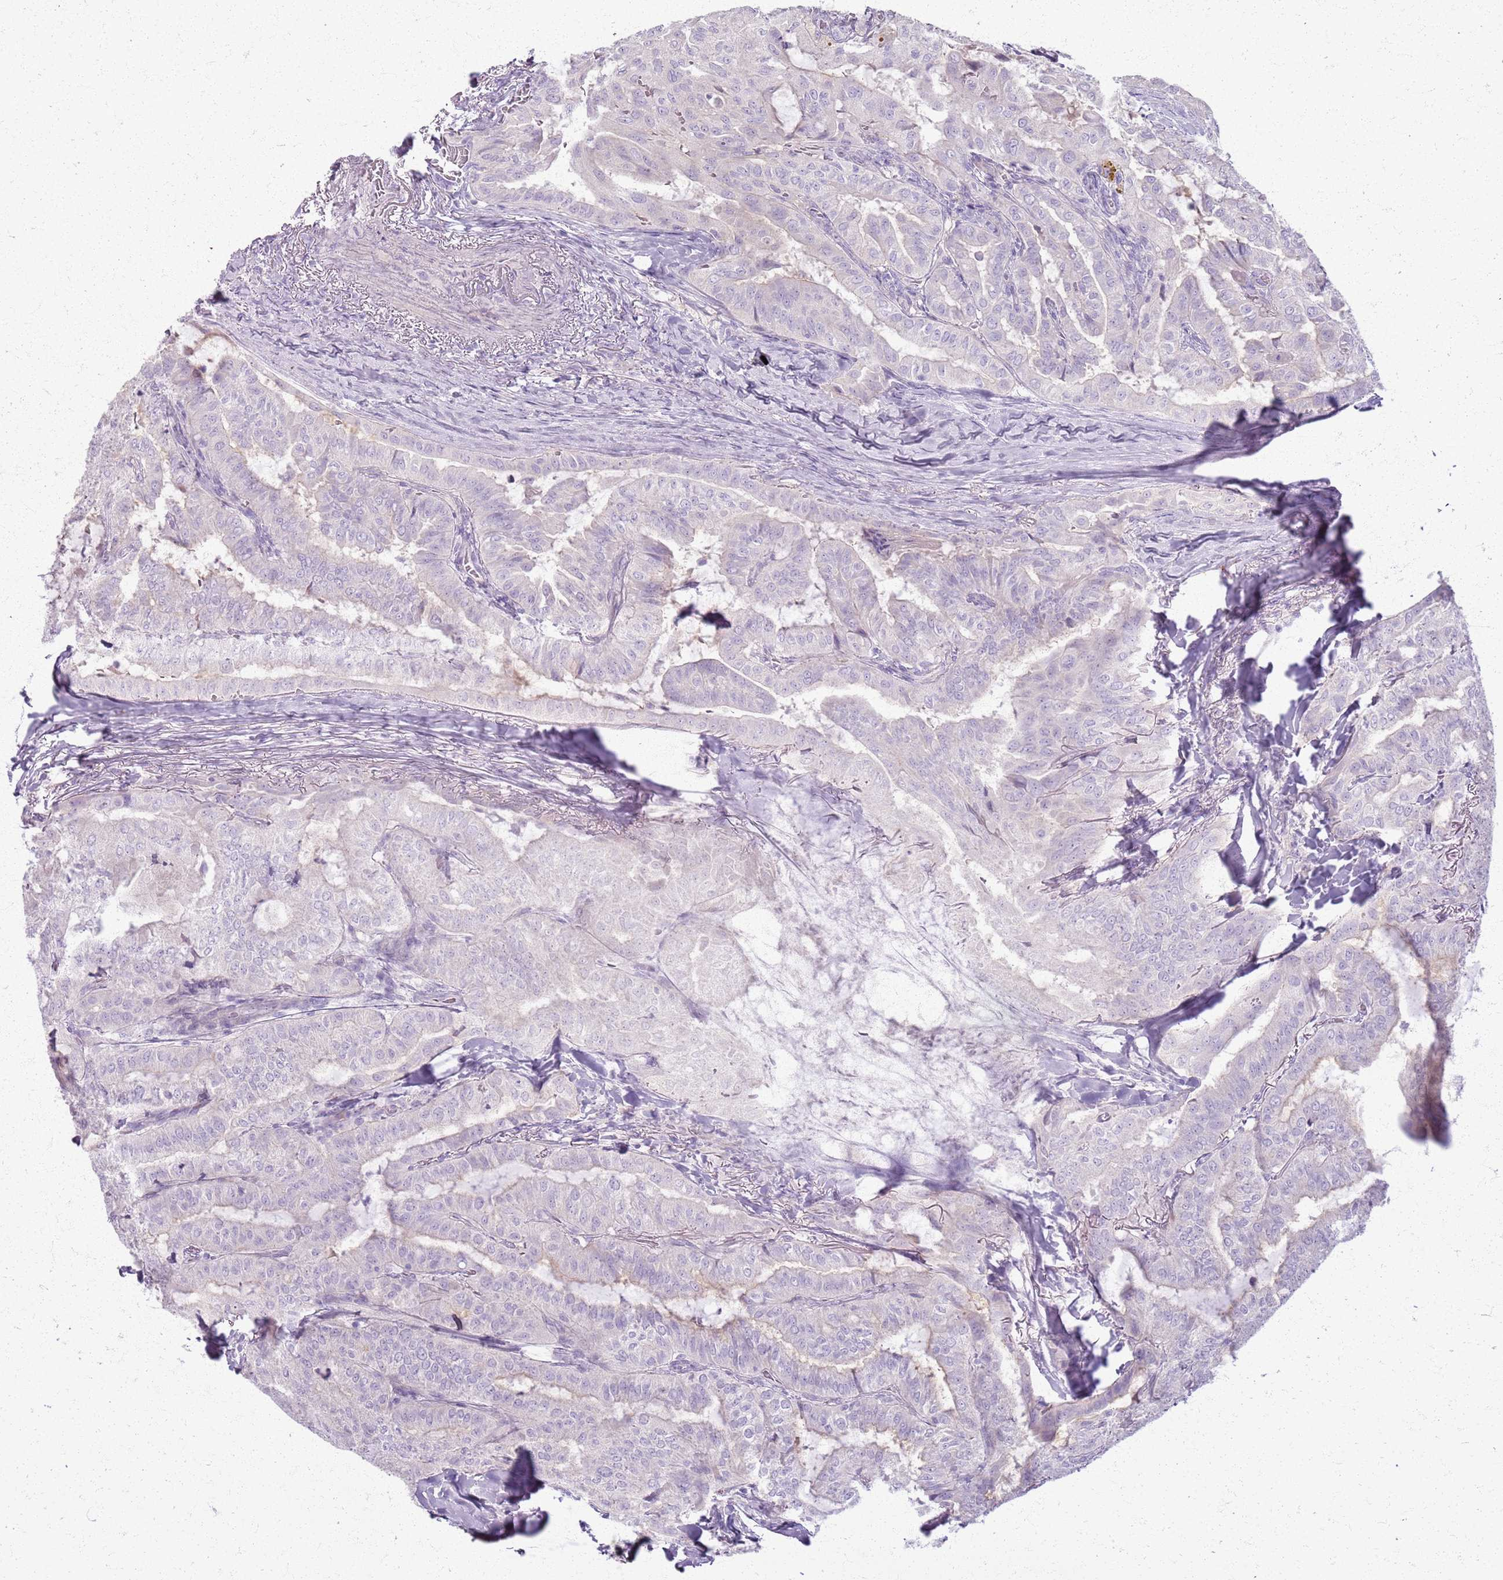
{"staining": {"intensity": "negative", "quantity": "none", "location": "none"}, "tissue": "thyroid cancer", "cell_type": "Tumor cells", "image_type": "cancer", "snomed": [{"axis": "morphology", "description": "Papillary adenocarcinoma, NOS"}, {"axis": "topography", "description": "Thyroid gland"}], "caption": "High magnification brightfield microscopy of thyroid cancer stained with DAB (3,3'-diaminobenzidine) (brown) and counterstained with hematoxylin (blue): tumor cells show no significant expression. The staining is performed using DAB brown chromogen with nuclei counter-stained in using hematoxylin.", "gene": "CSRP3", "patient": {"sex": "female", "age": 68}}